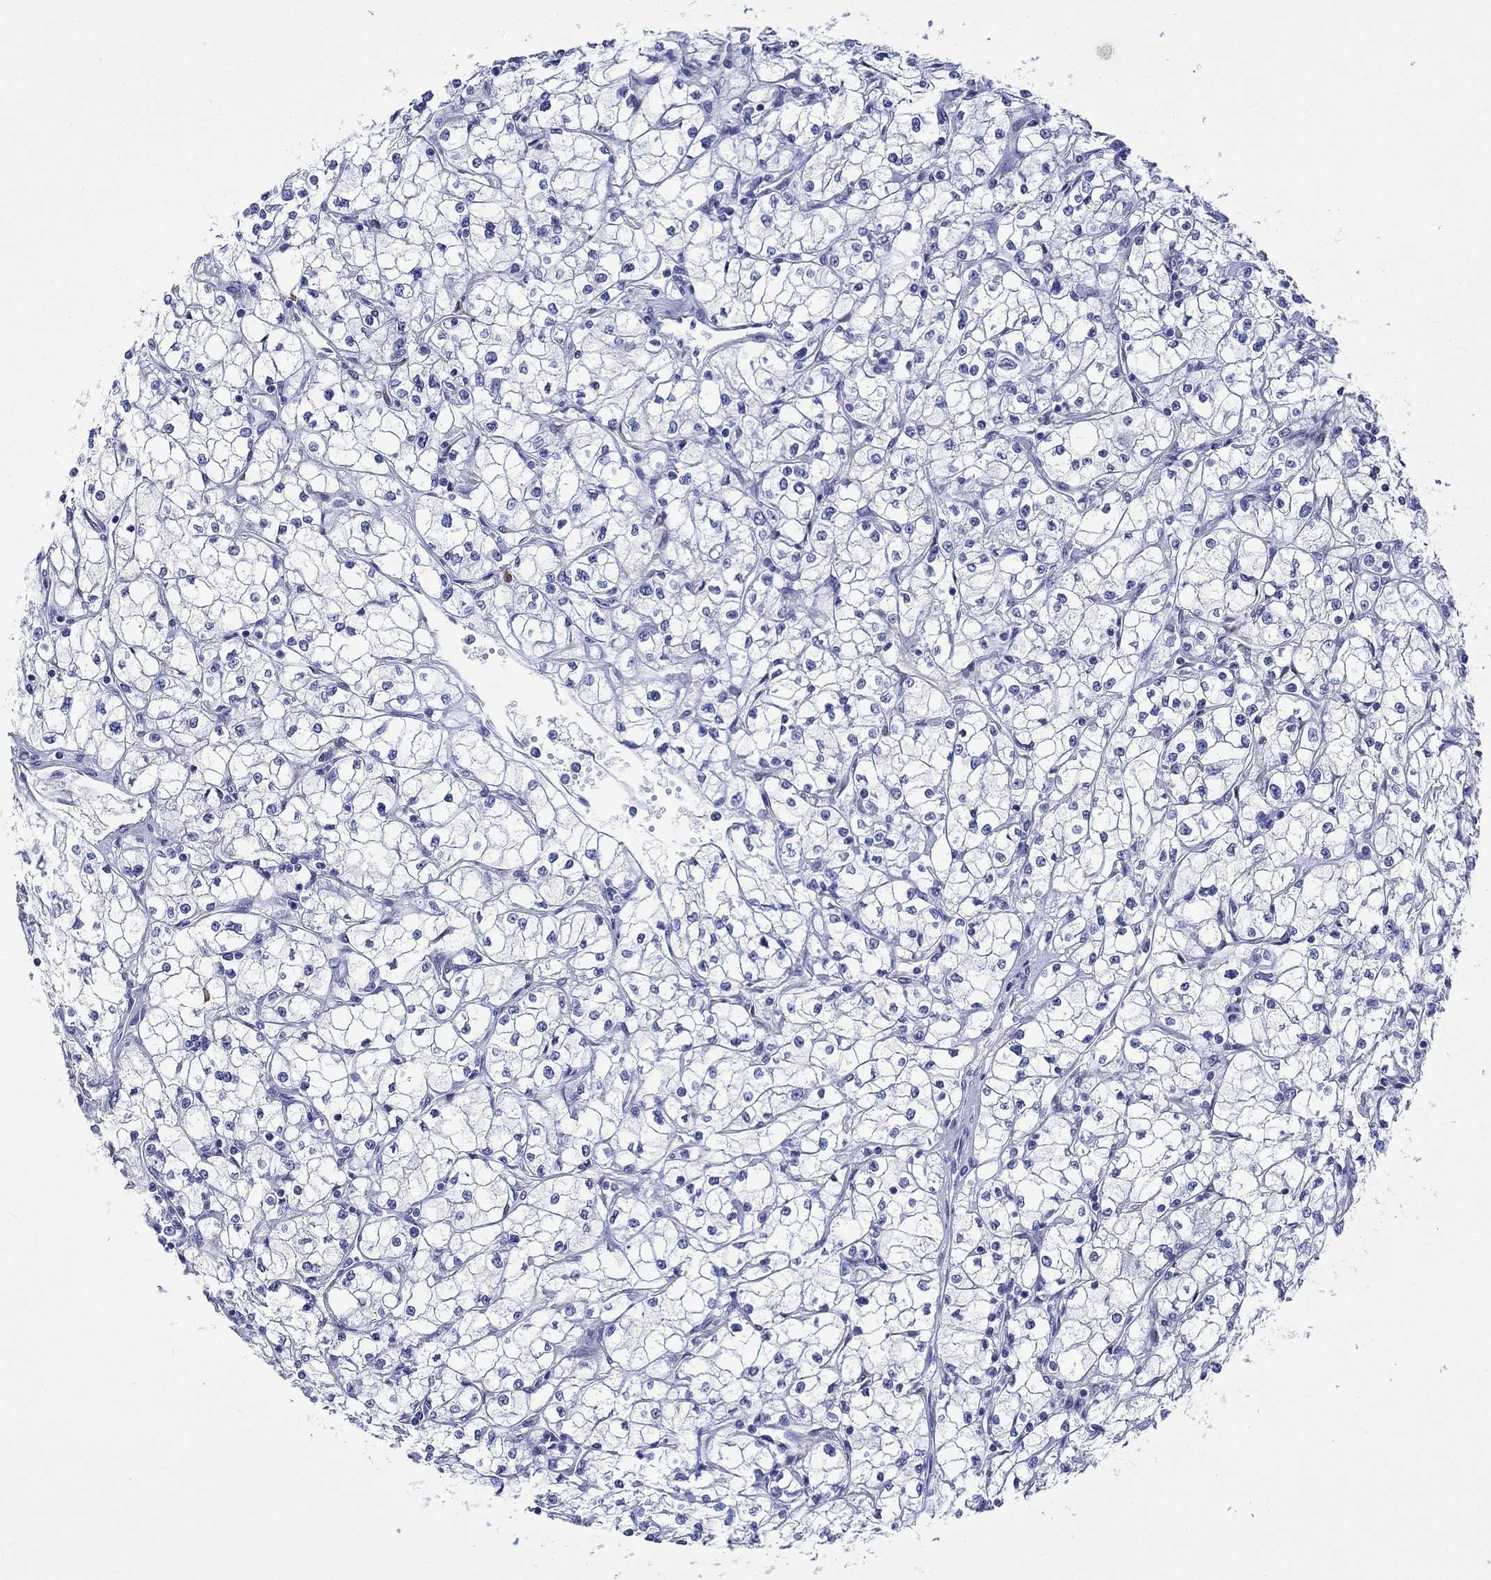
{"staining": {"intensity": "negative", "quantity": "none", "location": "none"}, "tissue": "renal cancer", "cell_type": "Tumor cells", "image_type": "cancer", "snomed": [{"axis": "morphology", "description": "Adenocarcinoma, NOS"}, {"axis": "topography", "description": "Kidney"}], "caption": "Immunohistochemistry (IHC) of human renal adenocarcinoma reveals no expression in tumor cells.", "gene": "MSI1", "patient": {"sex": "male", "age": 67}}